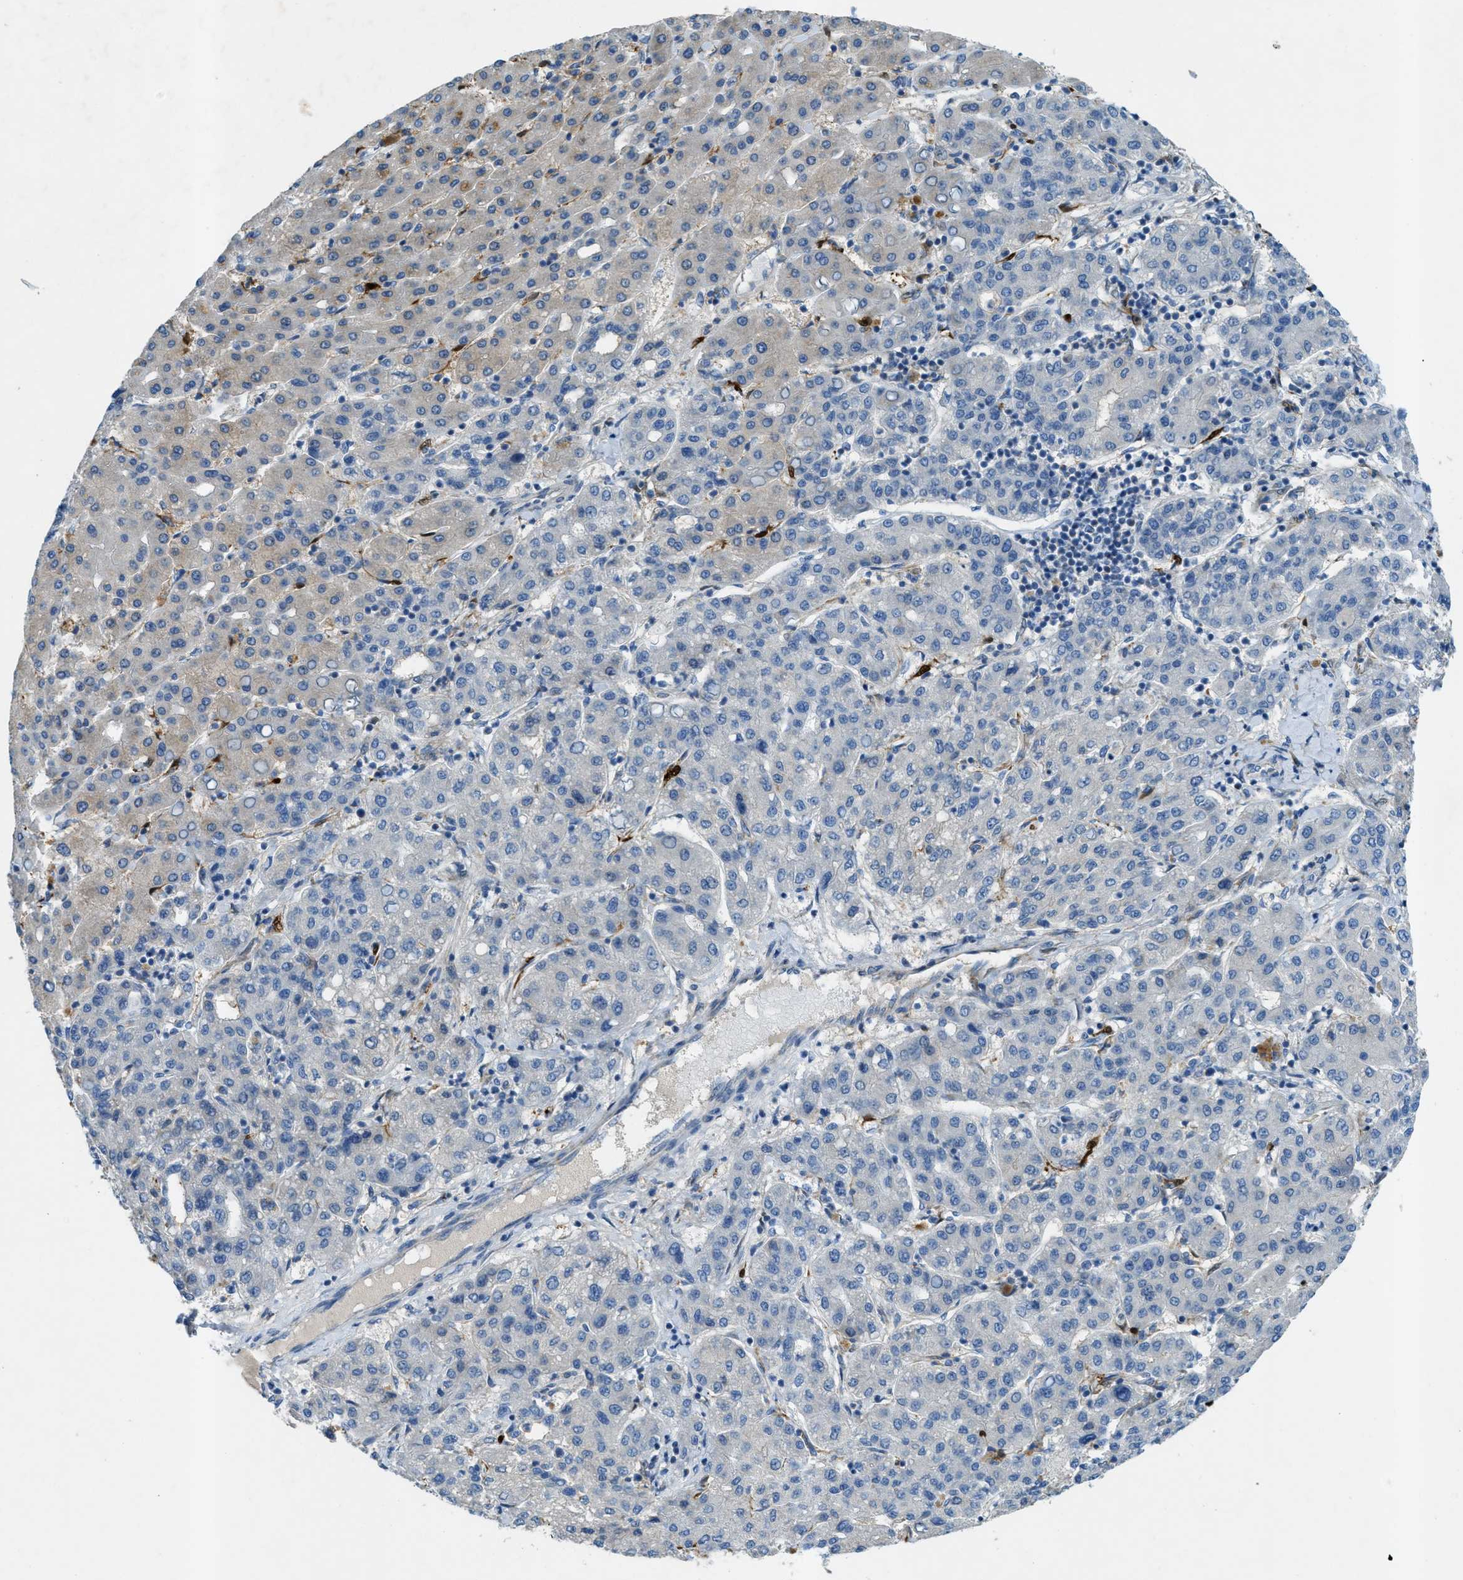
{"staining": {"intensity": "weak", "quantity": "<25%", "location": "cytoplasmic/membranous"}, "tissue": "liver cancer", "cell_type": "Tumor cells", "image_type": "cancer", "snomed": [{"axis": "morphology", "description": "Carcinoma, Hepatocellular, NOS"}, {"axis": "topography", "description": "Liver"}], "caption": "Tumor cells are negative for protein expression in human liver hepatocellular carcinoma. Nuclei are stained in blue.", "gene": "CYGB", "patient": {"sex": "male", "age": 65}}